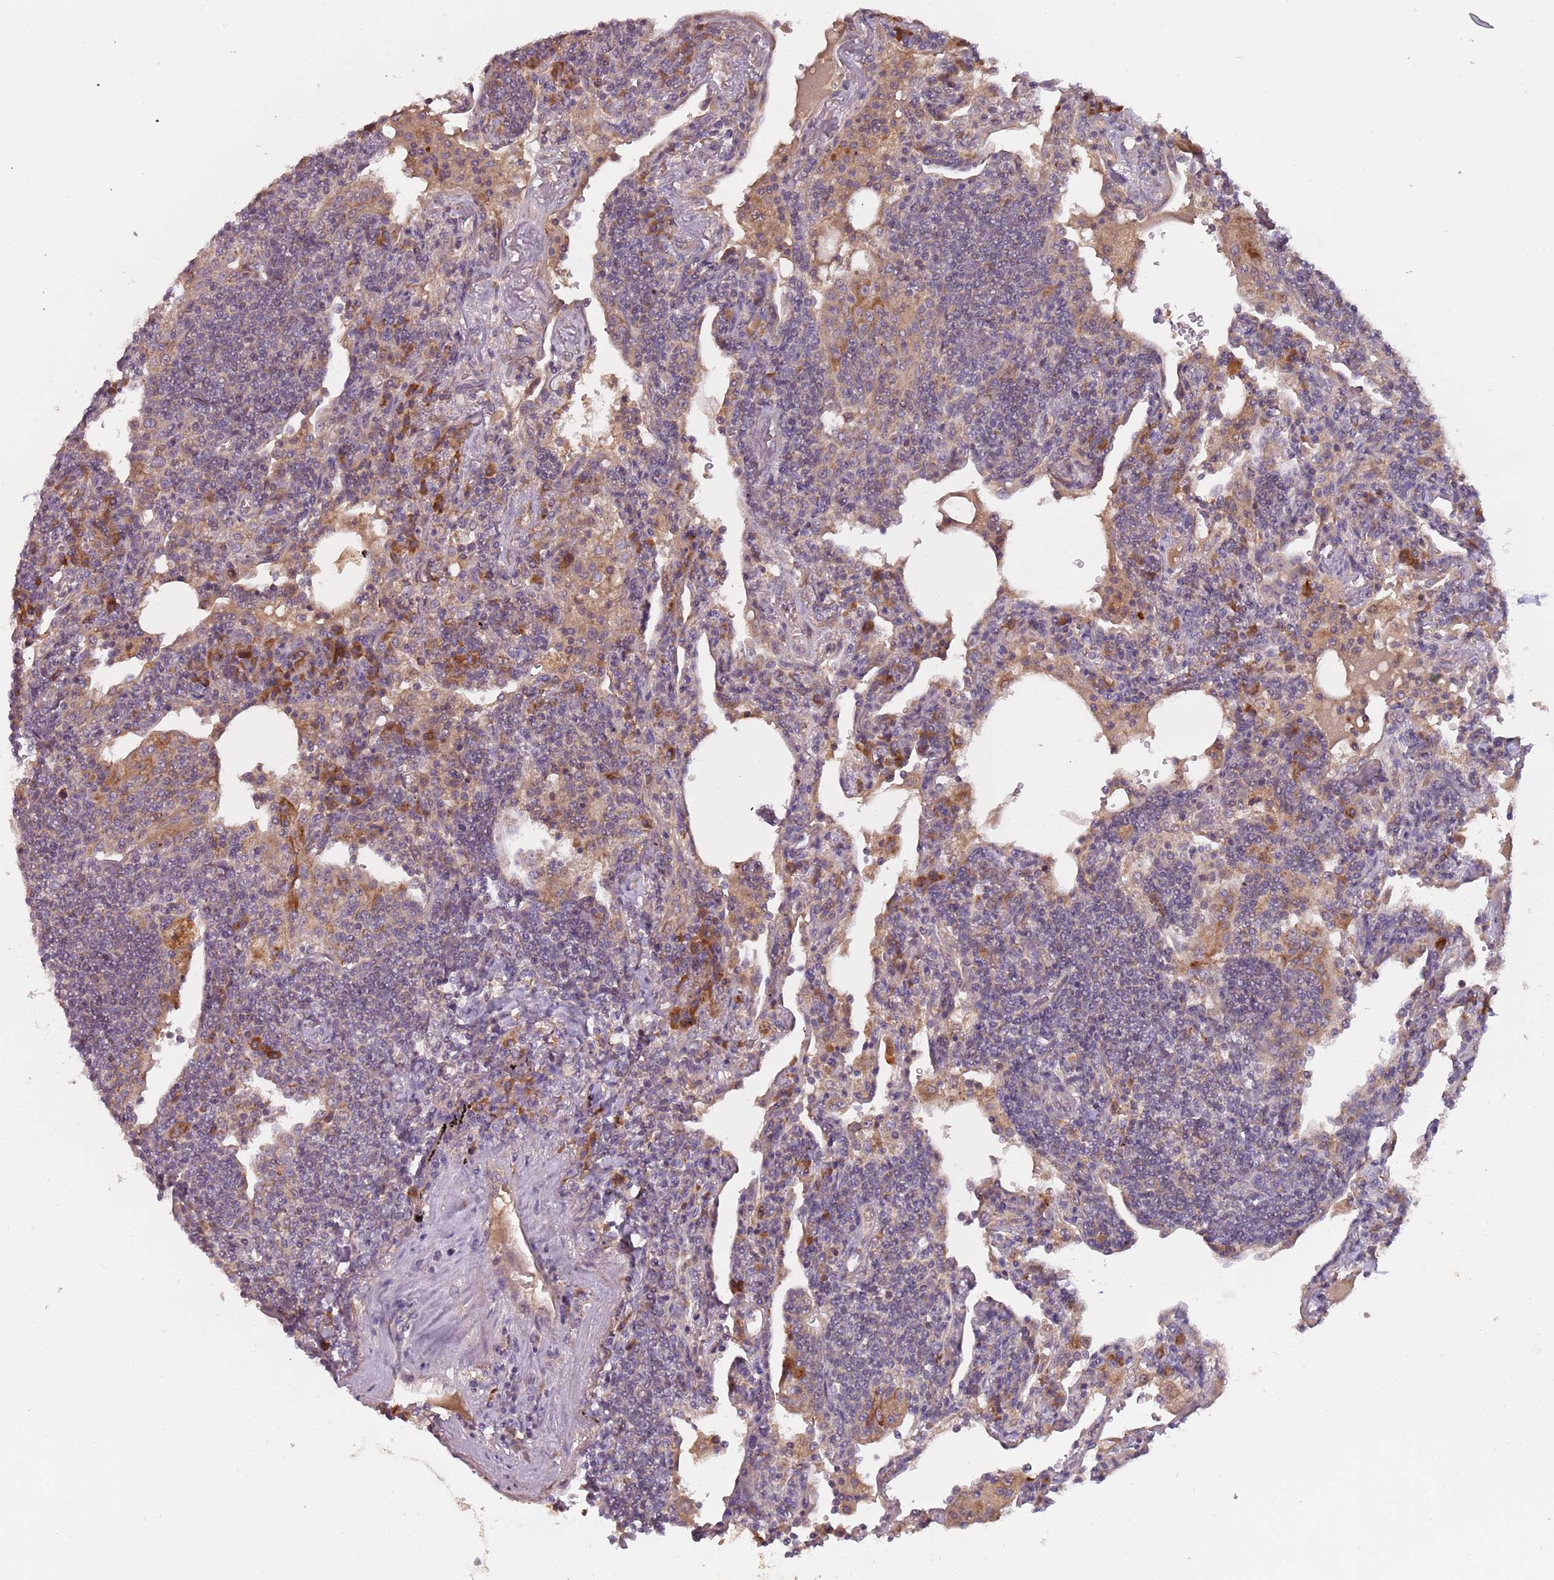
{"staining": {"intensity": "negative", "quantity": "none", "location": "none"}, "tissue": "lymphoma", "cell_type": "Tumor cells", "image_type": "cancer", "snomed": [{"axis": "morphology", "description": "Malignant lymphoma, non-Hodgkin's type, Low grade"}, {"axis": "topography", "description": "Lung"}], "caption": "IHC of human lymphoma reveals no positivity in tumor cells.", "gene": "FECH", "patient": {"sex": "female", "age": 71}}